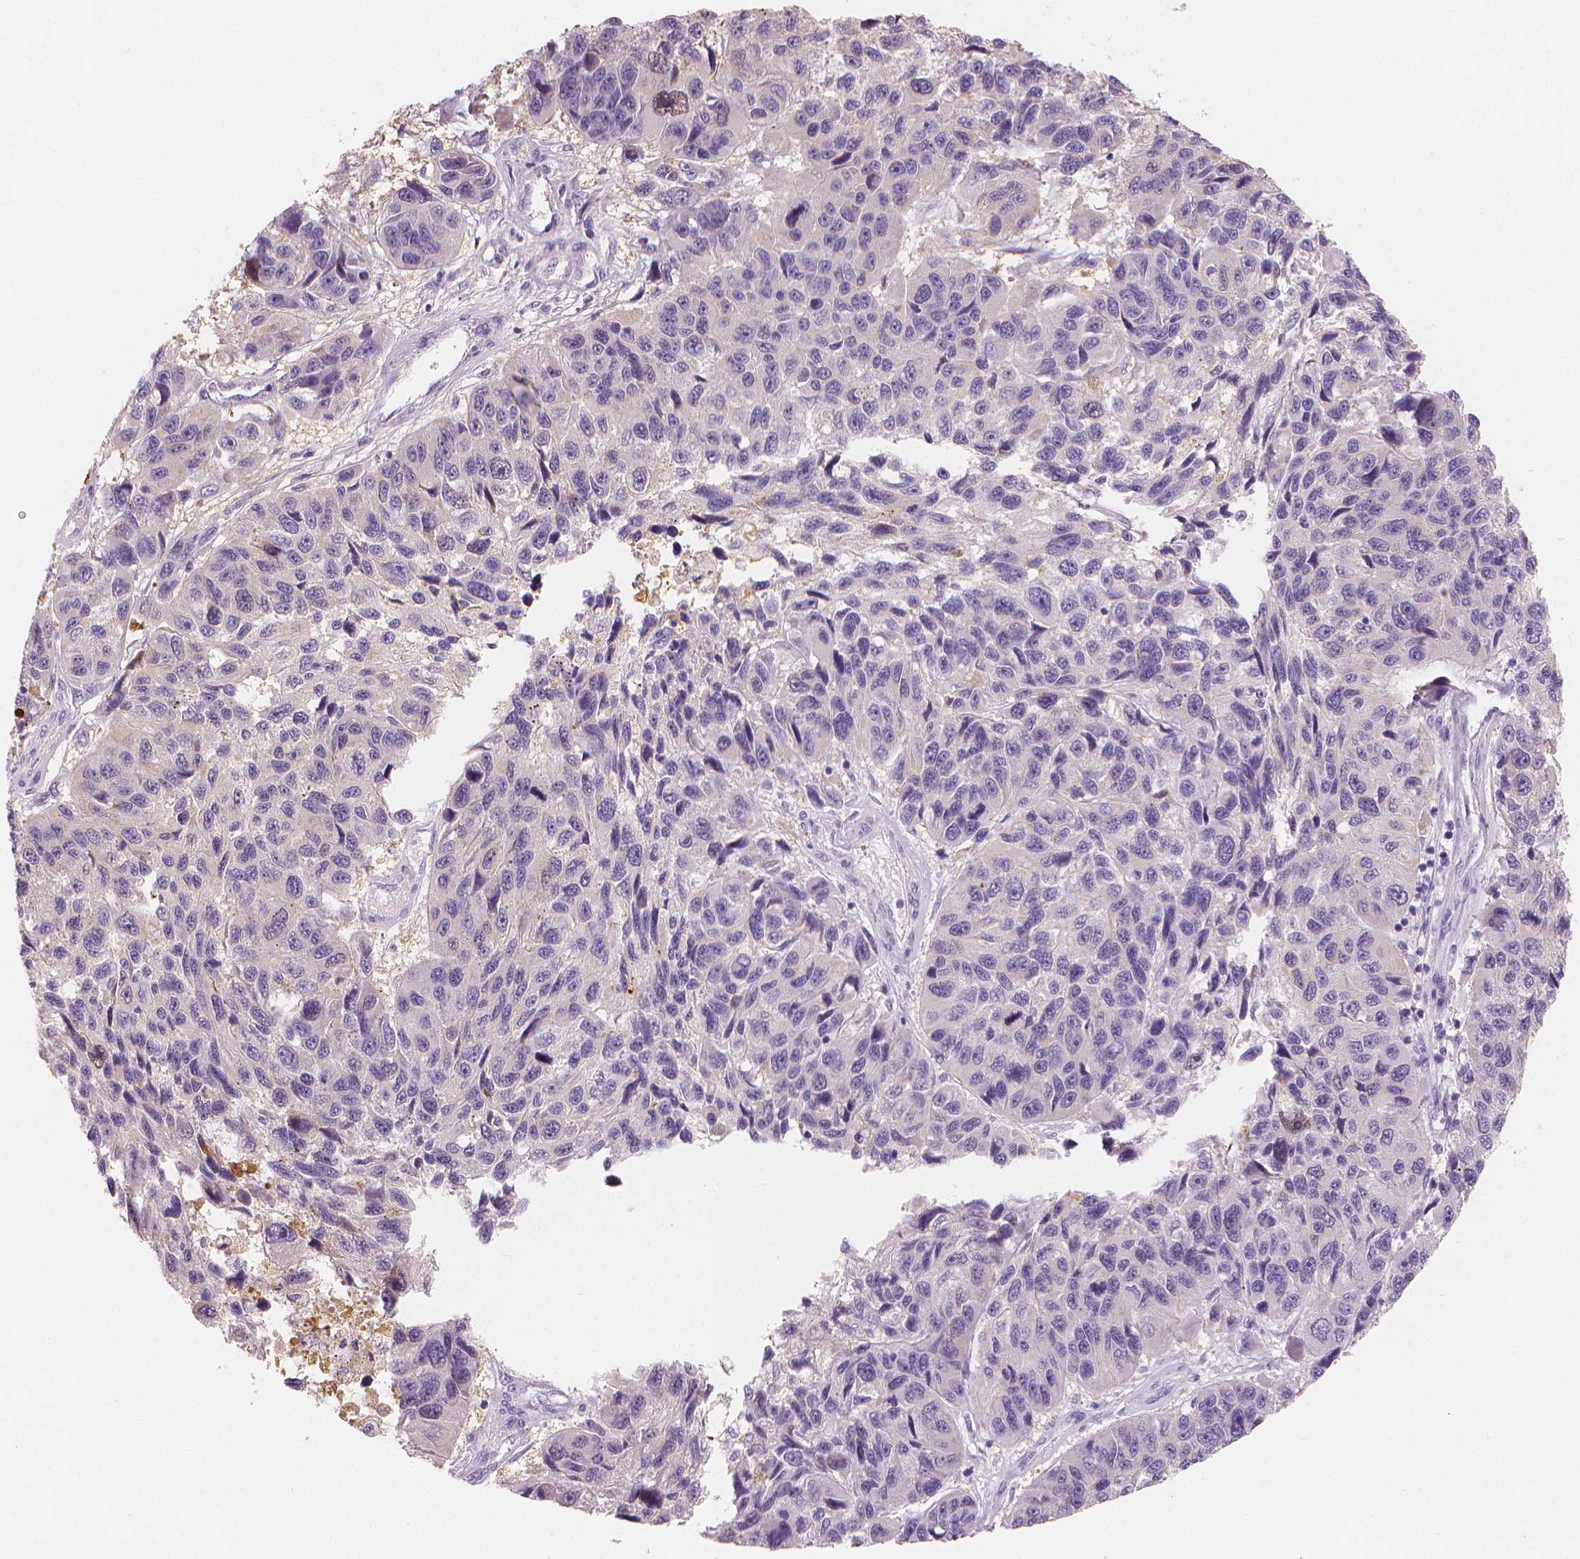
{"staining": {"intensity": "negative", "quantity": "none", "location": "none"}, "tissue": "melanoma", "cell_type": "Tumor cells", "image_type": "cancer", "snomed": [{"axis": "morphology", "description": "Malignant melanoma, NOS"}, {"axis": "topography", "description": "Skin"}], "caption": "The image reveals no staining of tumor cells in malignant melanoma.", "gene": "APOA4", "patient": {"sex": "male", "age": 53}}